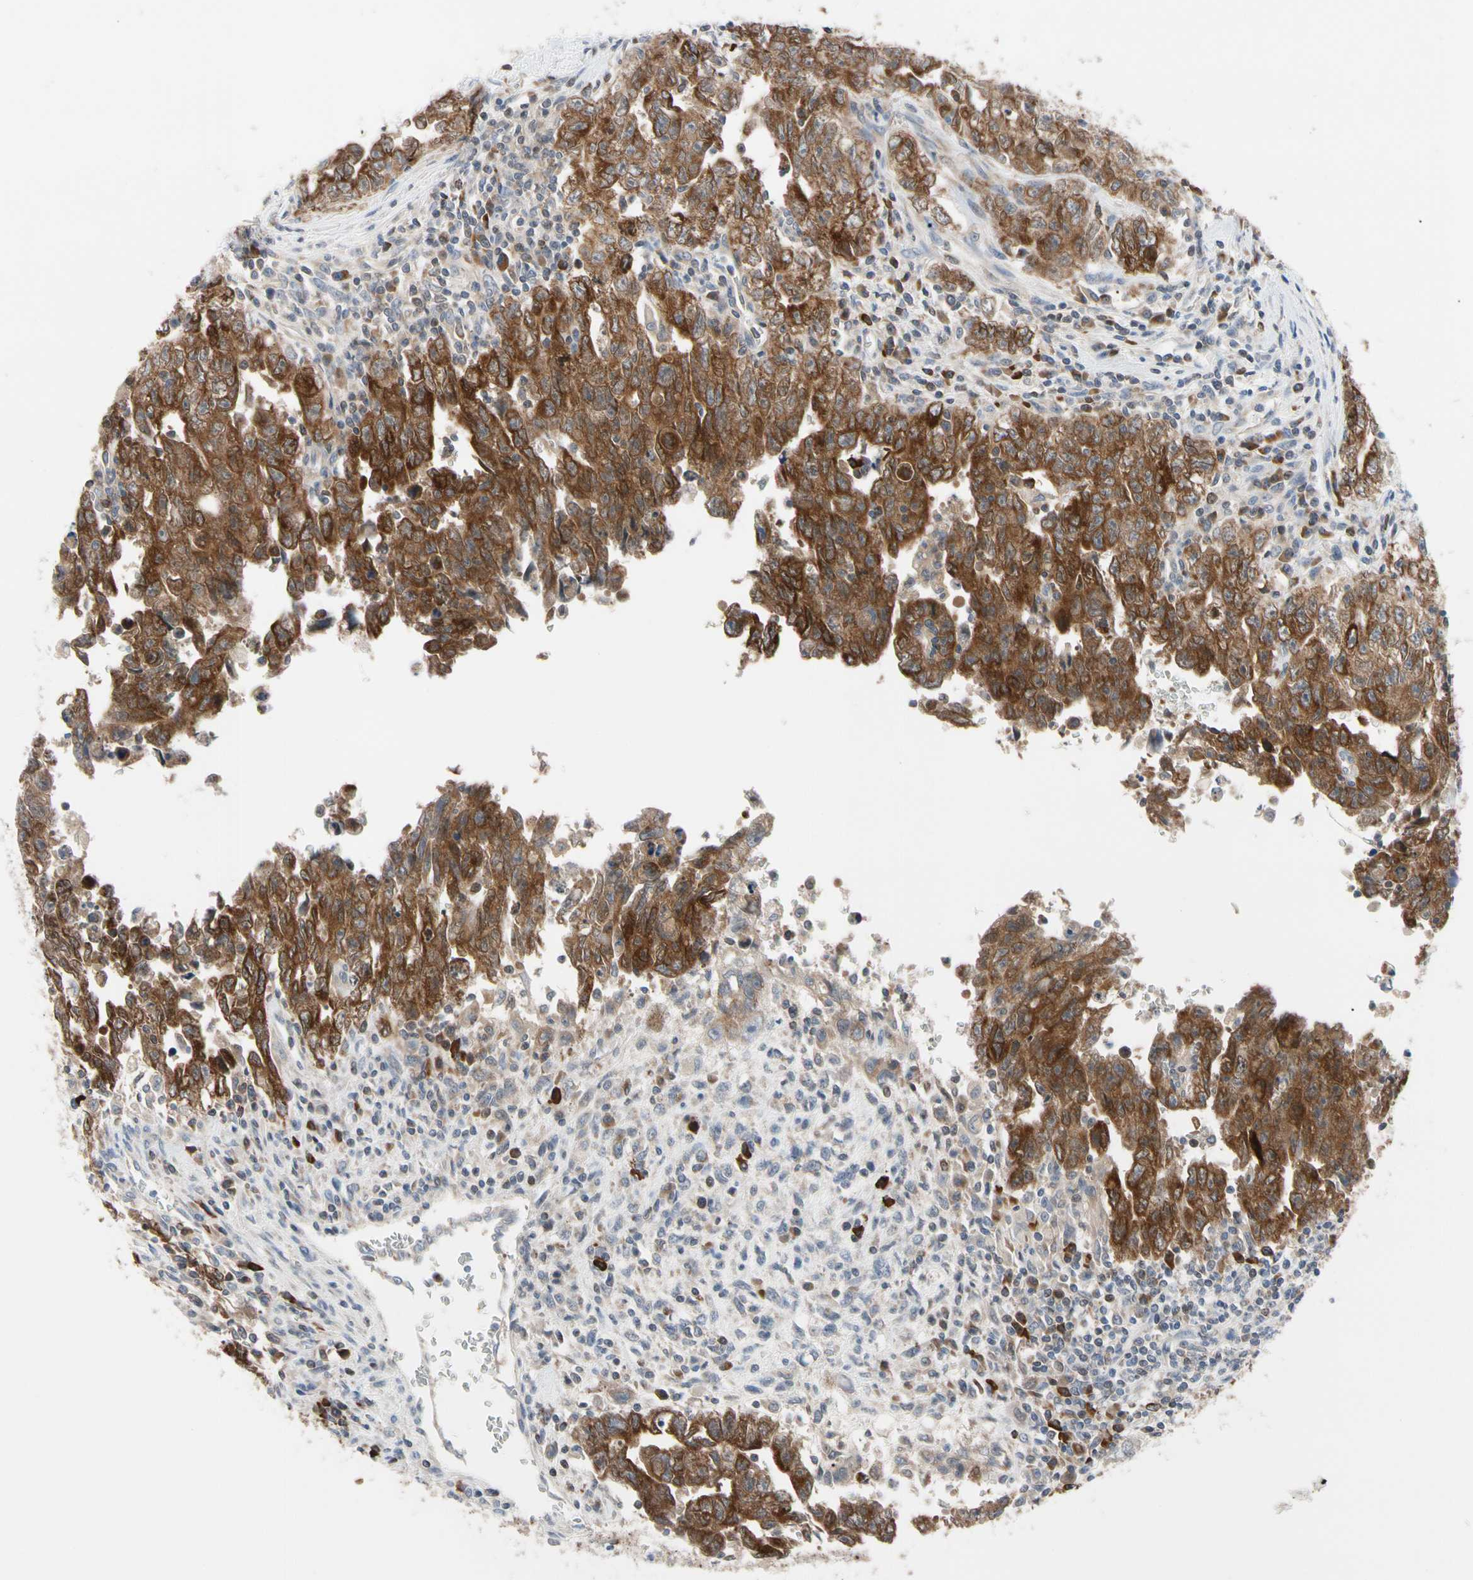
{"staining": {"intensity": "strong", "quantity": ">75%", "location": "cytoplasmic/membranous"}, "tissue": "testis cancer", "cell_type": "Tumor cells", "image_type": "cancer", "snomed": [{"axis": "morphology", "description": "Carcinoma, Embryonal, NOS"}, {"axis": "topography", "description": "Testis"}], "caption": "DAB (3,3'-diaminobenzidine) immunohistochemical staining of human embryonal carcinoma (testis) exhibits strong cytoplasmic/membranous protein expression in about >75% of tumor cells.", "gene": "MCL1", "patient": {"sex": "male", "age": 28}}